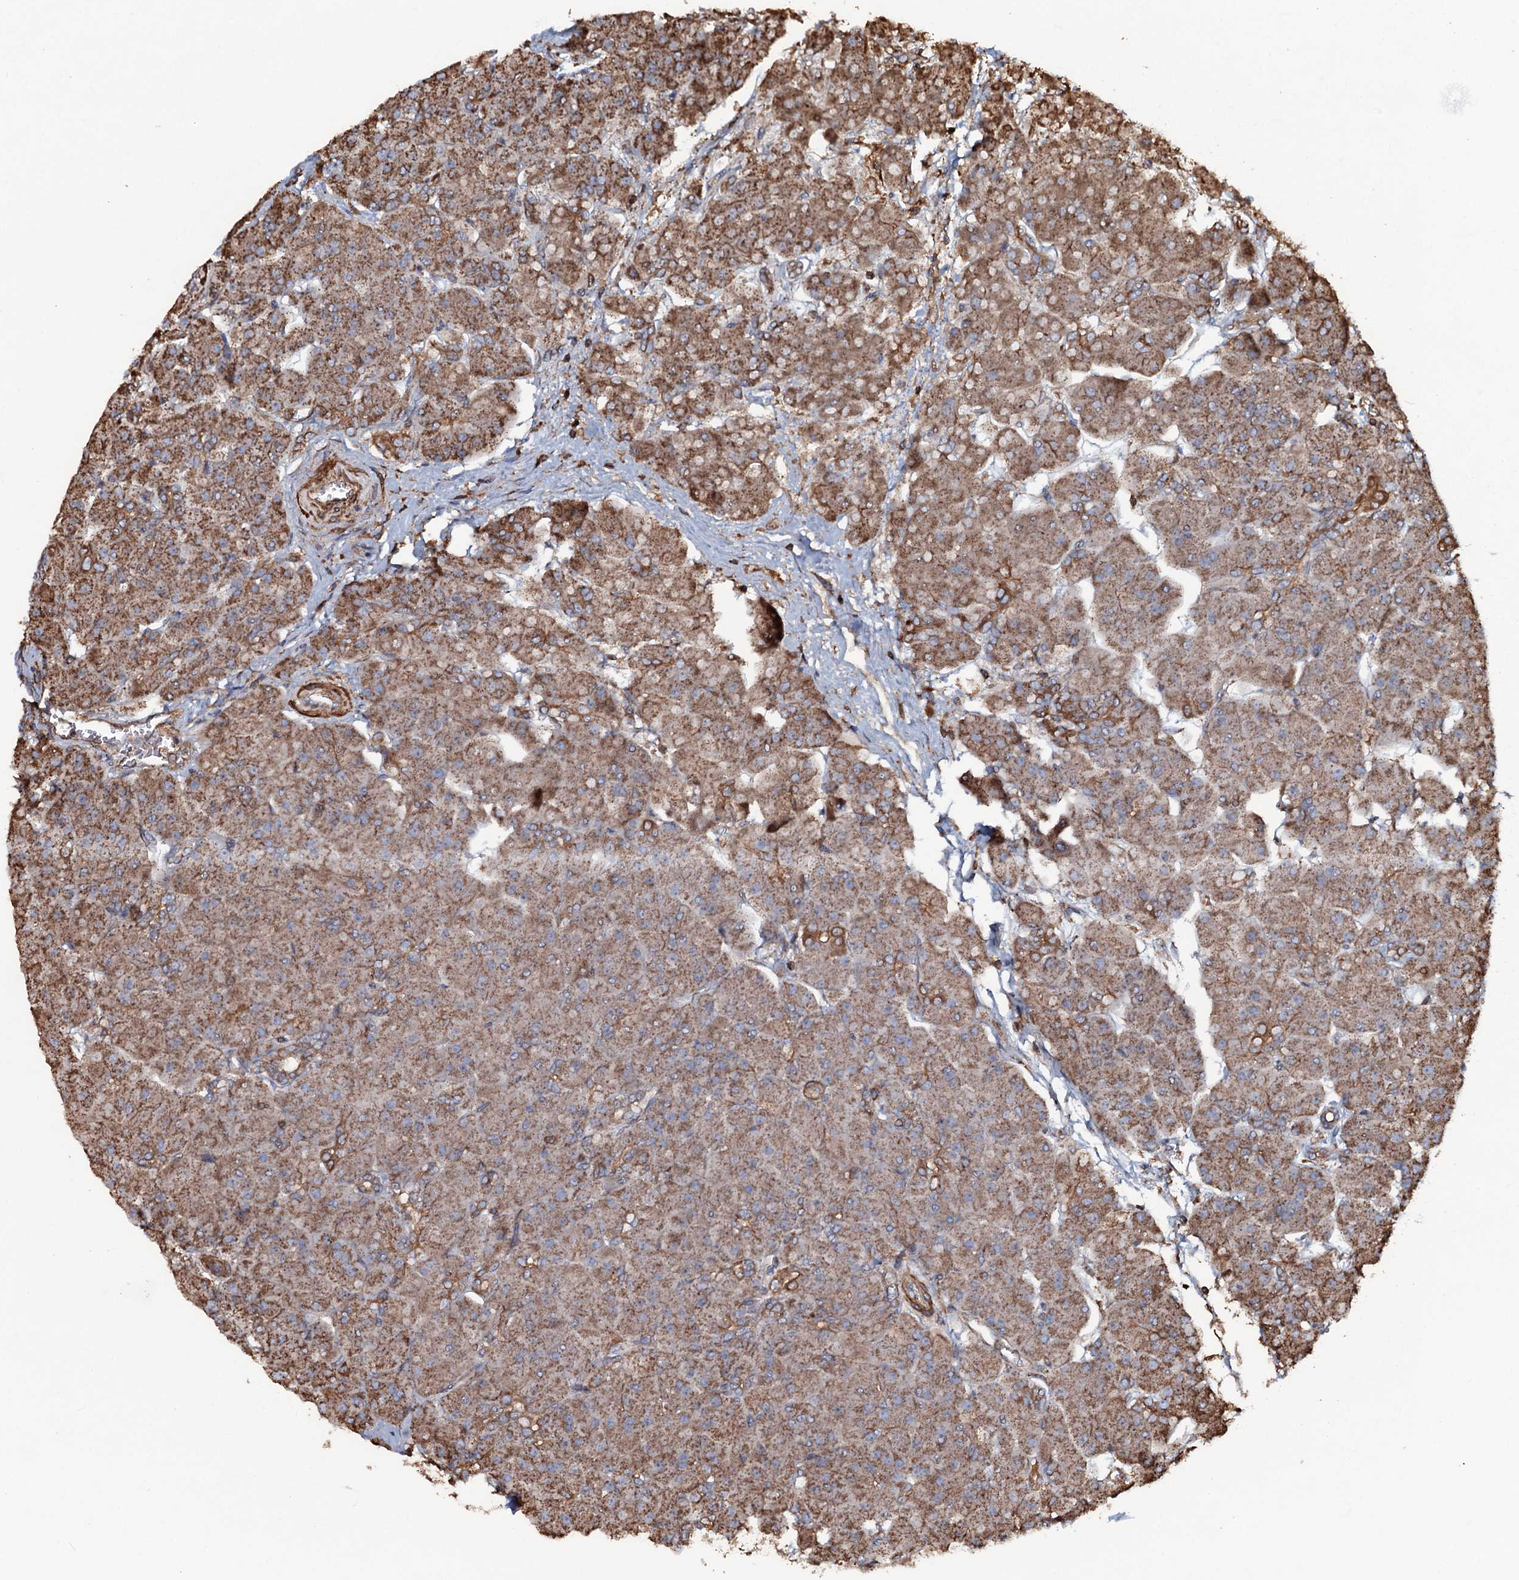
{"staining": {"intensity": "moderate", "quantity": ">75%", "location": "cytoplasmic/membranous"}, "tissue": "pancreas", "cell_type": "Exocrine glandular cells", "image_type": "normal", "snomed": [{"axis": "morphology", "description": "Normal tissue, NOS"}, {"axis": "topography", "description": "Pancreas"}], "caption": "A histopathology image of pancreas stained for a protein shows moderate cytoplasmic/membranous brown staining in exocrine glandular cells.", "gene": "VWA8", "patient": {"sex": "male", "age": 66}}